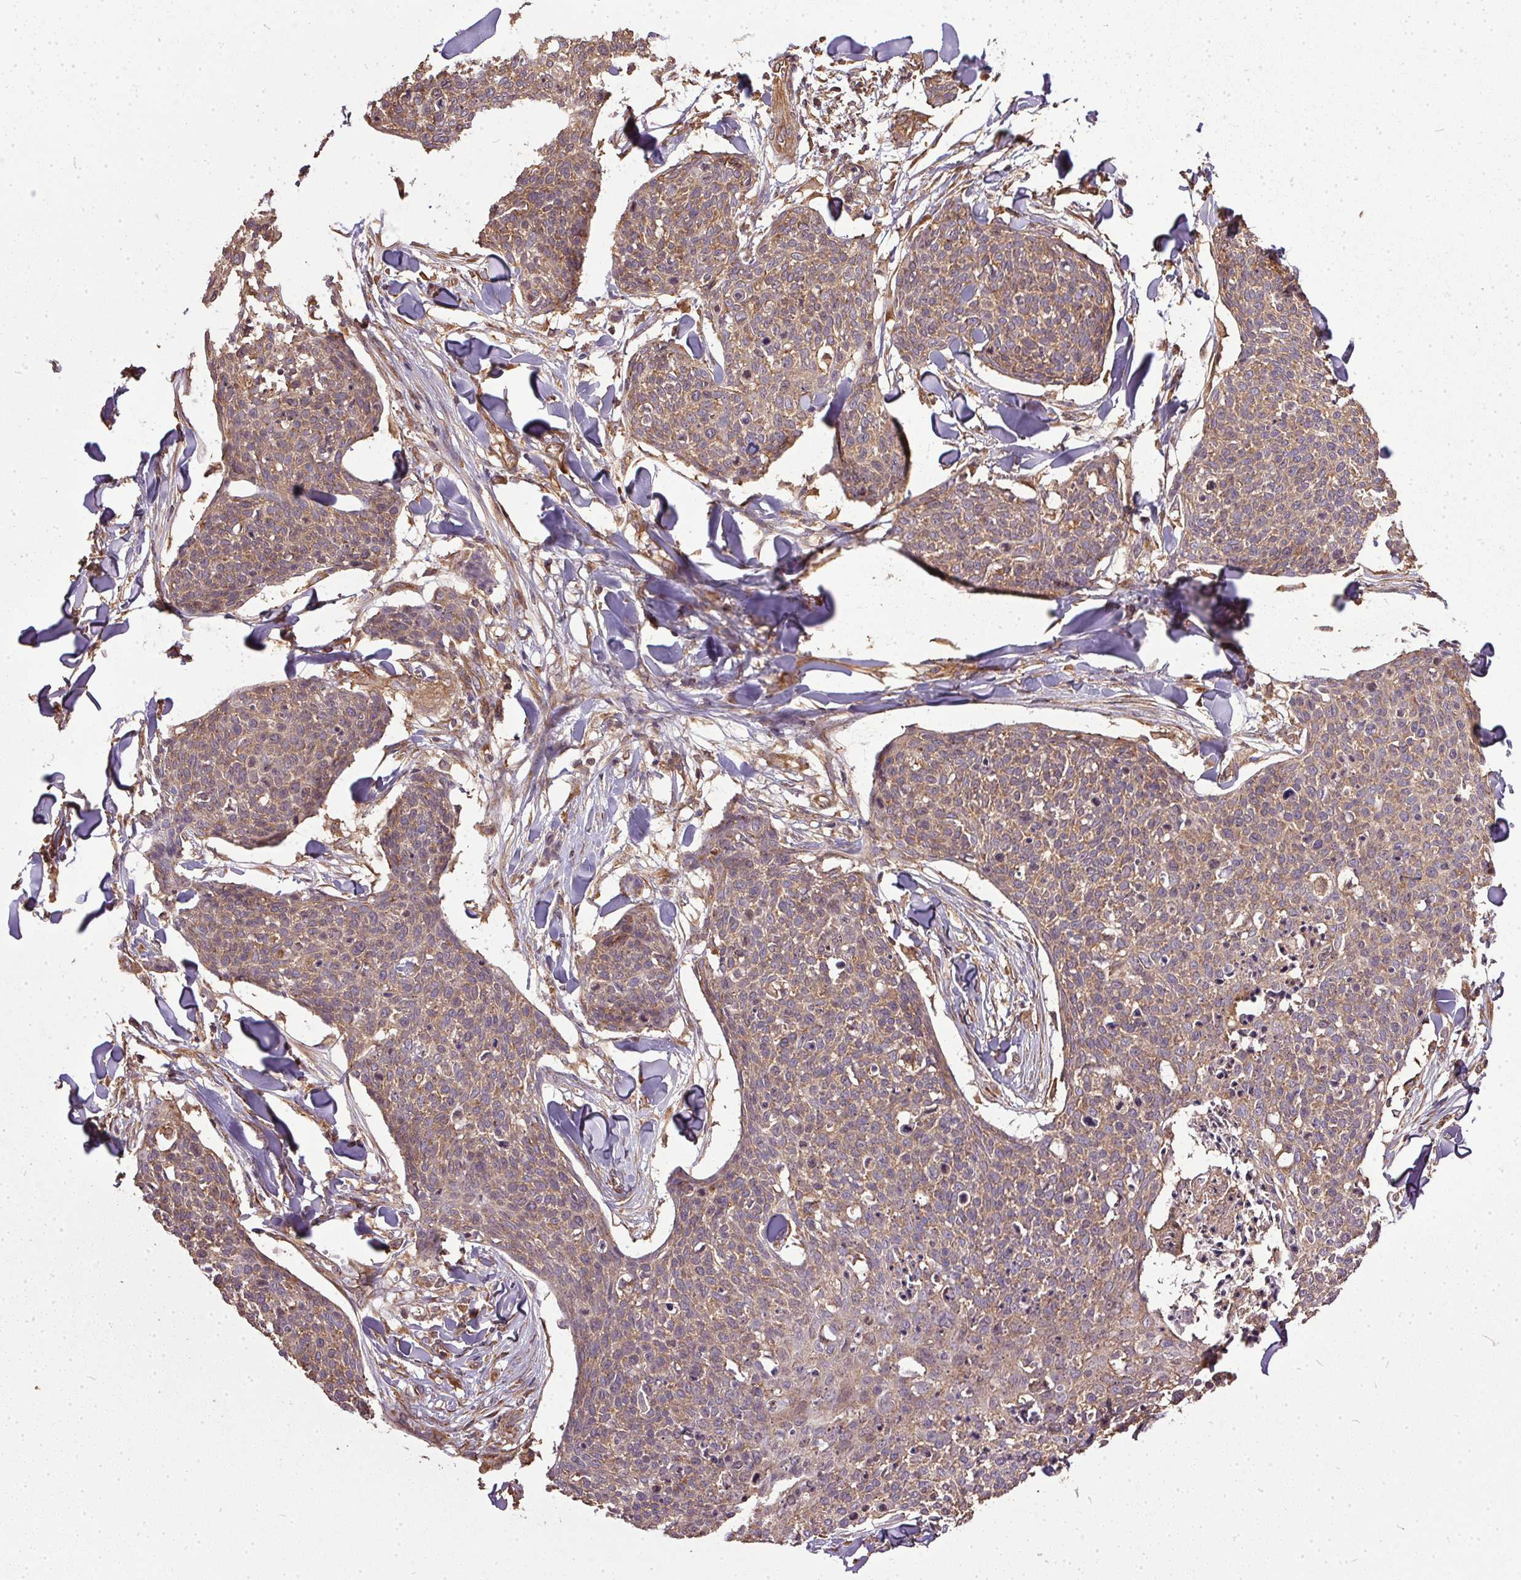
{"staining": {"intensity": "moderate", "quantity": ">75%", "location": "cytoplasmic/membranous"}, "tissue": "skin cancer", "cell_type": "Tumor cells", "image_type": "cancer", "snomed": [{"axis": "morphology", "description": "Squamous cell carcinoma, NOS"}, {"axis": "topography", "description": "Skin"}, {"axis": "topography", "description": "Vulva"}], "caption": "This is a micrograph of immunohistochemistry staining of skin squamous cell carcinoma, which shows moderate expression in the cytoplasmic/membranous of tumor cells.", "gene": "EIF2S1", "patient": {"sex": "female", "age": 75}}